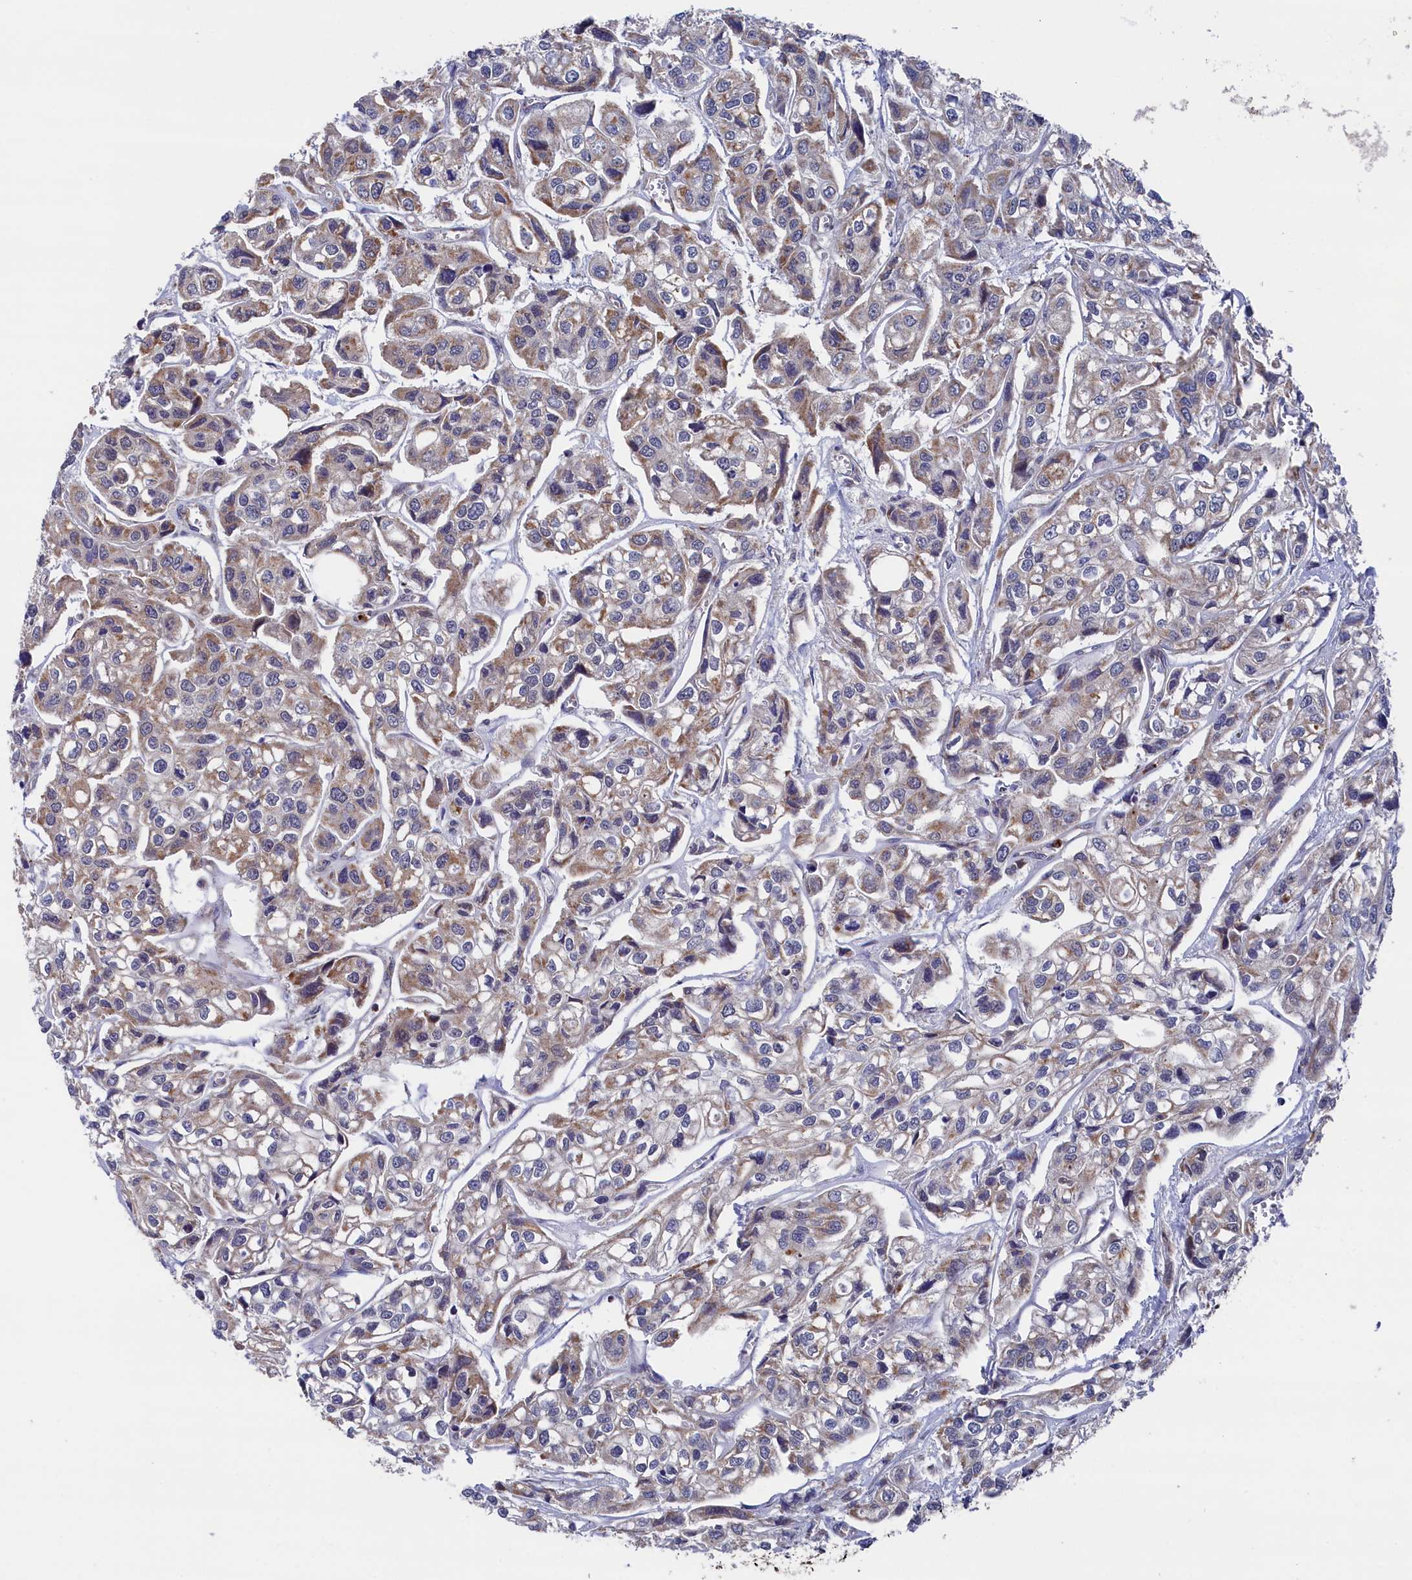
{"staining": {"intensity": "moderate", "quantity": "25%-75%", "location": "cytoplasmic/membranous"}, "tissue": "urothelial cancer", "cell_type": "Tumor cells", "image_type": "cancer", "snomed": [{"axis": "morphology", "description": "Urothelial carcinoma, High grade"}, {"axis": "topography", "description": "Urinary bladder"}], "caption": "Immunohistochemical staining of urothelial cancer reveals moderate cytoplasmic/membranous protein expression in about 25%-75% of tumor cells.", "gene": "CHCHD1", "patient": {"sex": "male", "age": 67}}